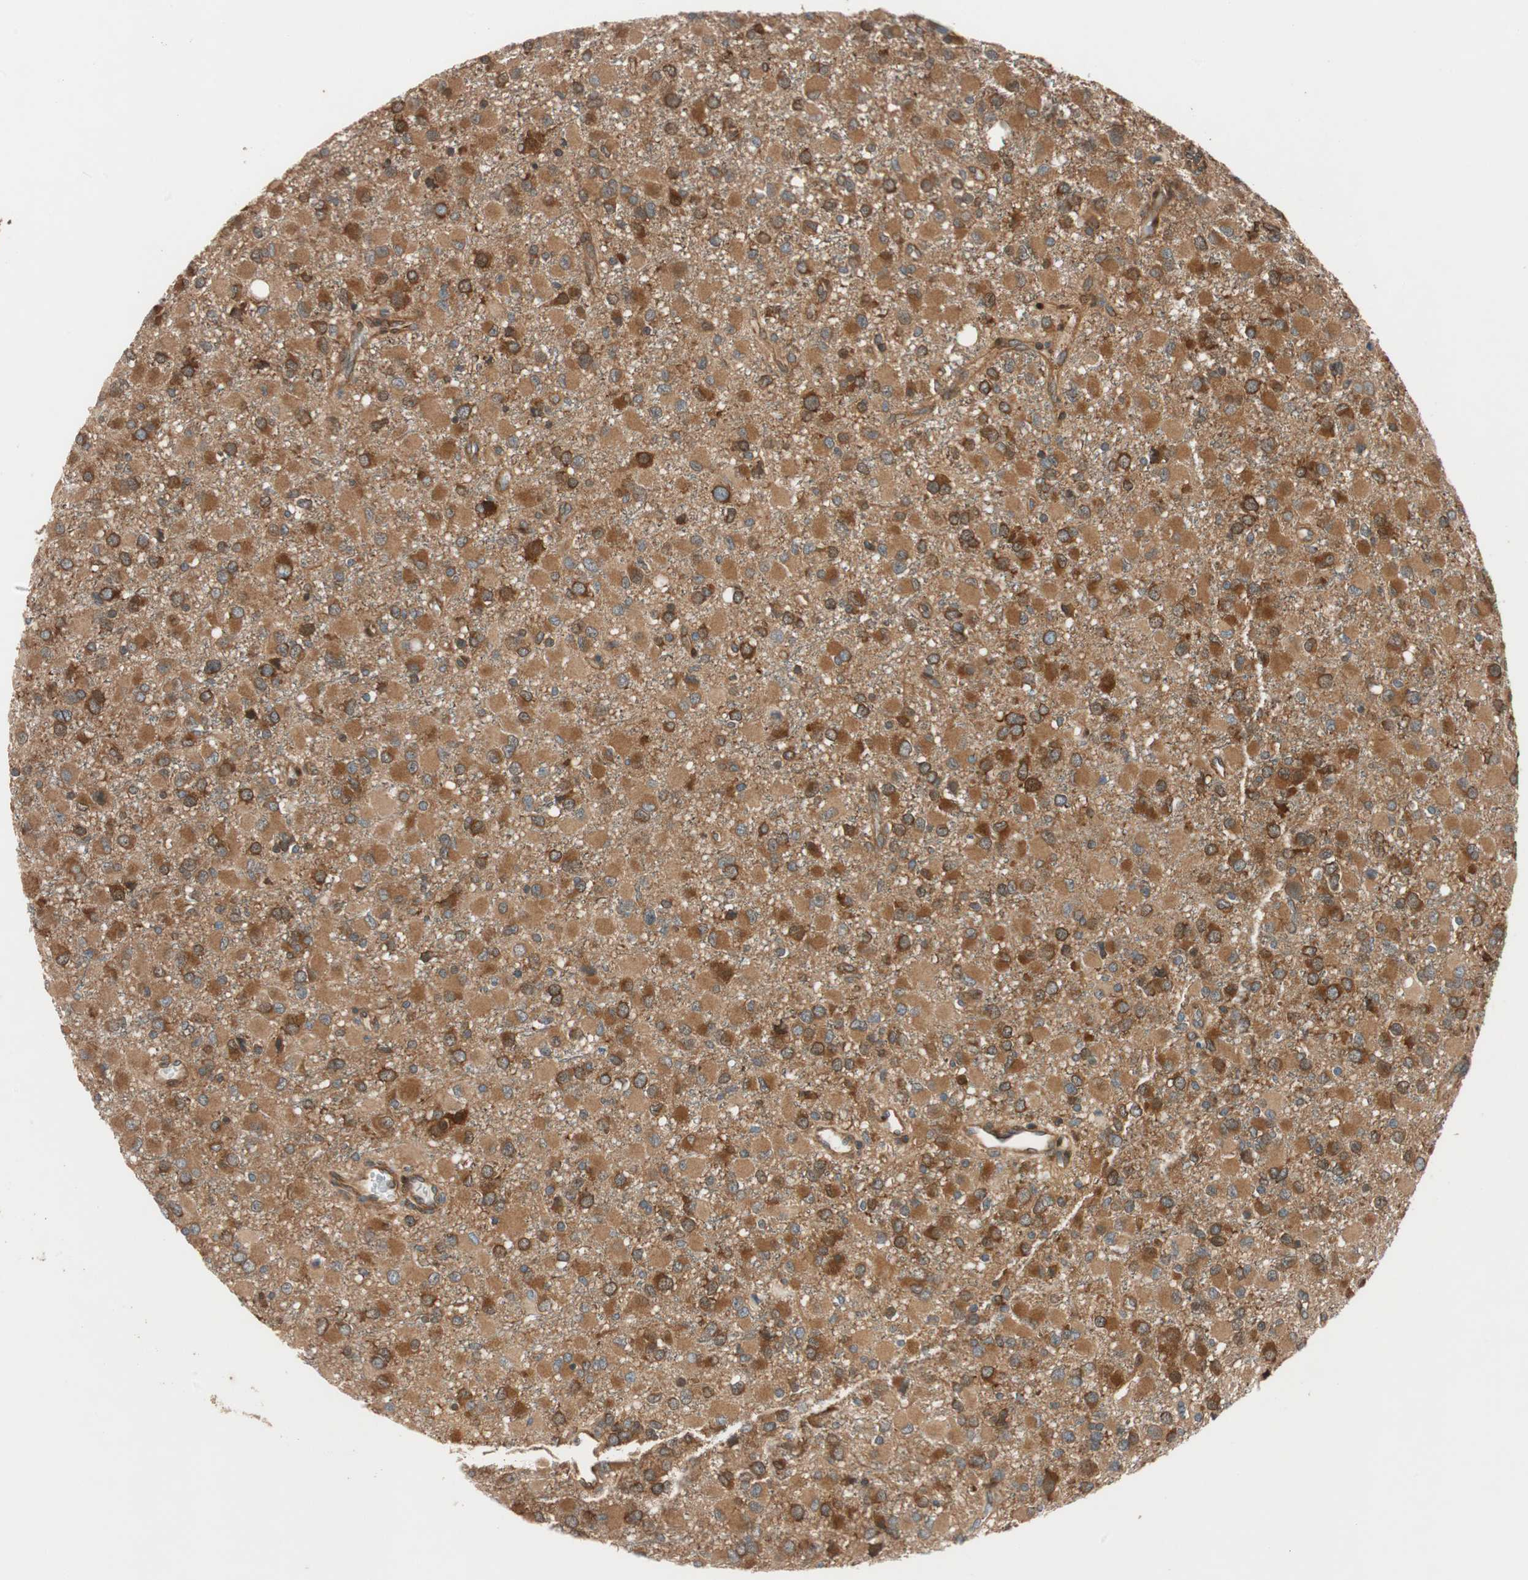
{"staining": {"intensity": "strong", "quantity": ">75%", "location": "cytoplasmic/membranous"}, "tissue": "glioma", "cell_type": "Tumor cells", "image_type": "cancer", "snomed": [{"axis": "morphology", "description": "Glioma, malignant, Low grade"}, {"axis": "topography", "description": "Brain"}], "caption": "There is high levels of strong cytoplasmic/membranous expression in tumor cells of malignant low-grade glioma, as demonstrated by immunohistochemical staining (brown color).", "gene": "WASL", "patient": {"sex": "male", "age": 42}}